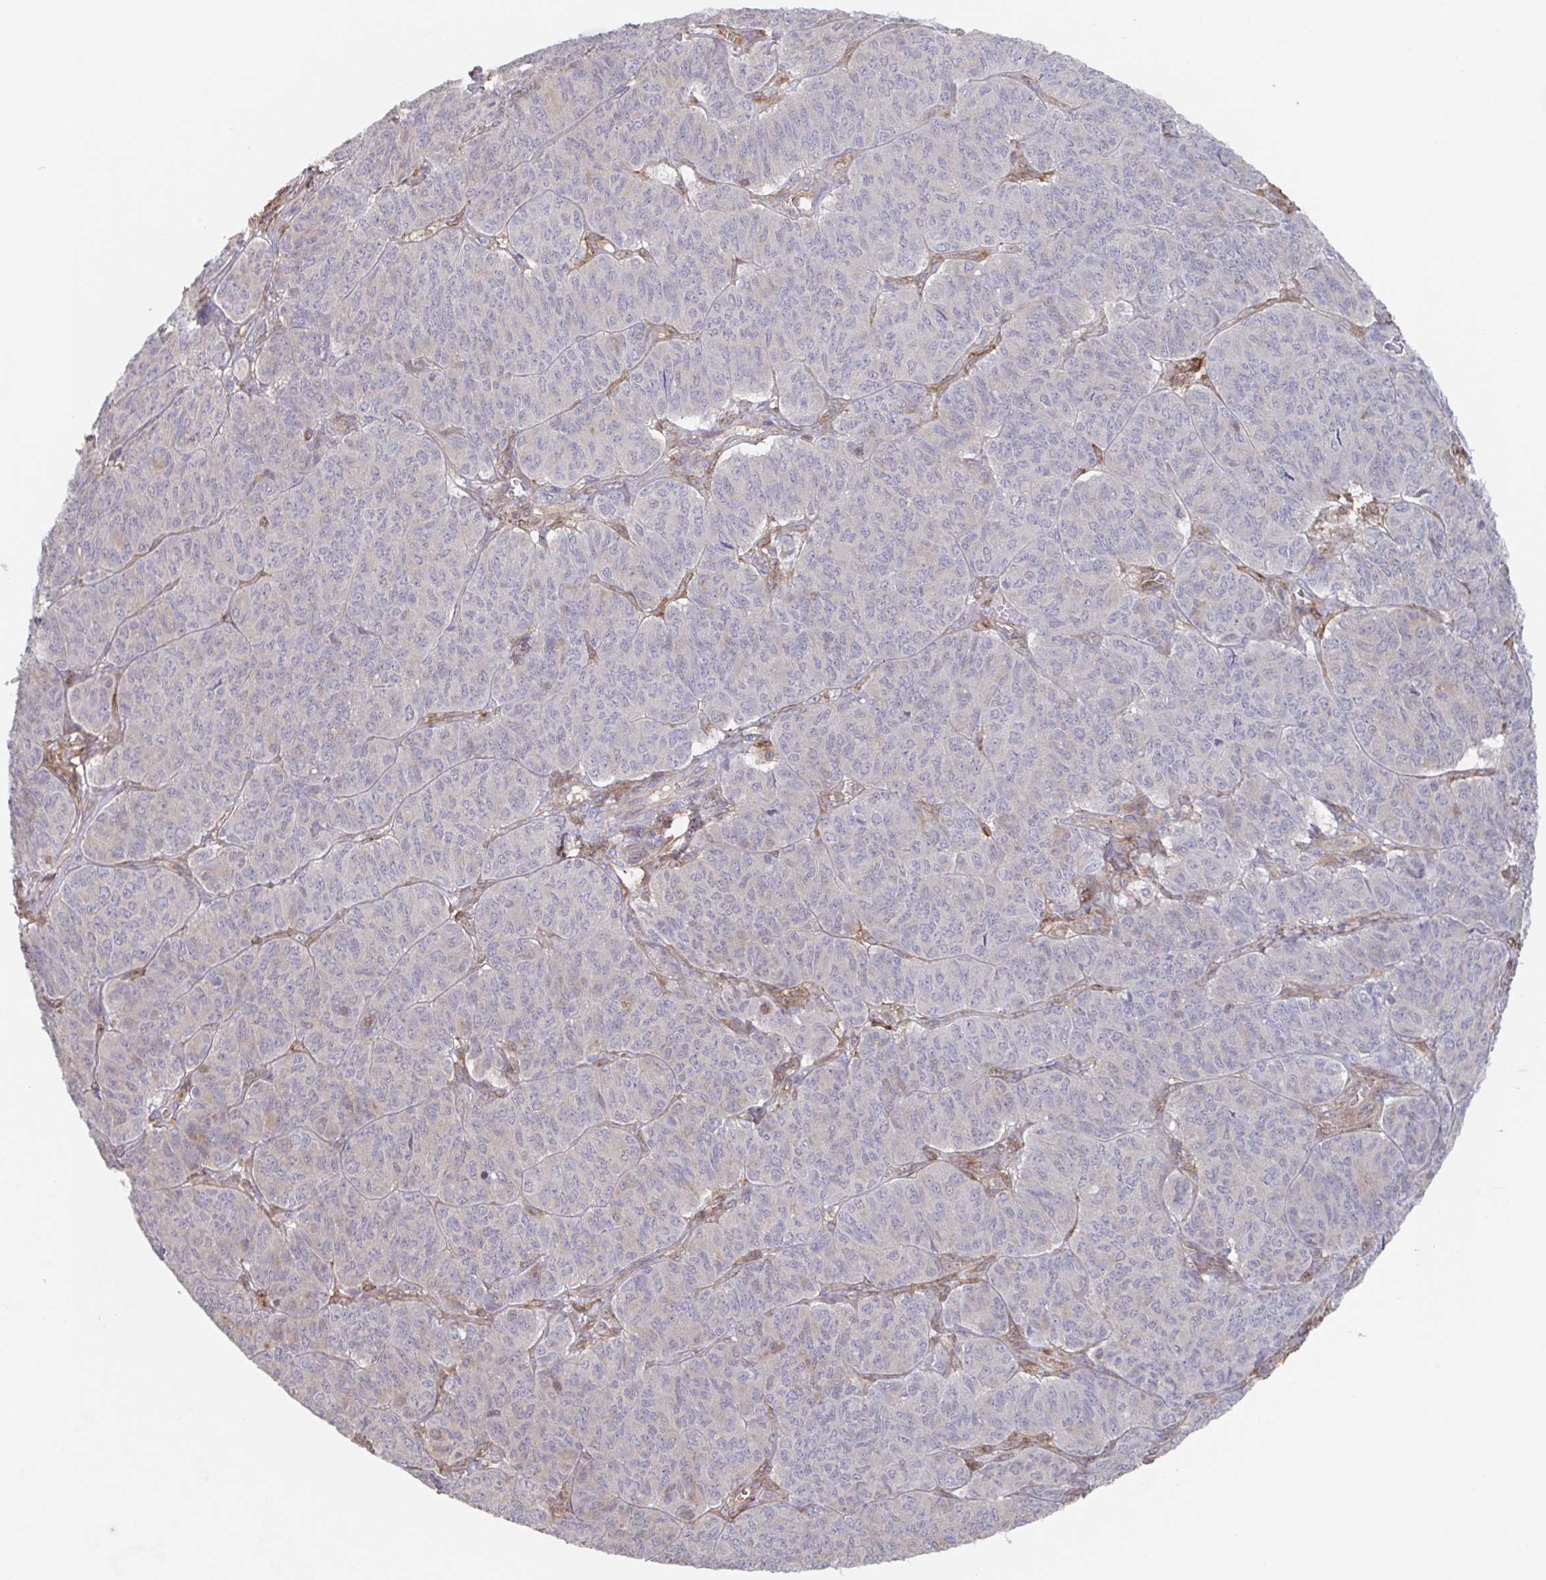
{"staining": {"intensity": "negative", "quantity": "none", "location": "none"}, "tissue": "ovarian cancer", "cell_type": "Tumor cells", "image_type": "cancer", "snomed": [{"axis": "morphology", "description": "Carcinoma, endometroid"}, {"axis": "topography", "description": "Ovary"}], "caption": "The IHC histopathology image has no significant positivity in tumor cells of ovarian cancer (endometroid carcinoma) tissue.", "gene": "AGFG2", "patient": {"sex": "female", "age": 80}}